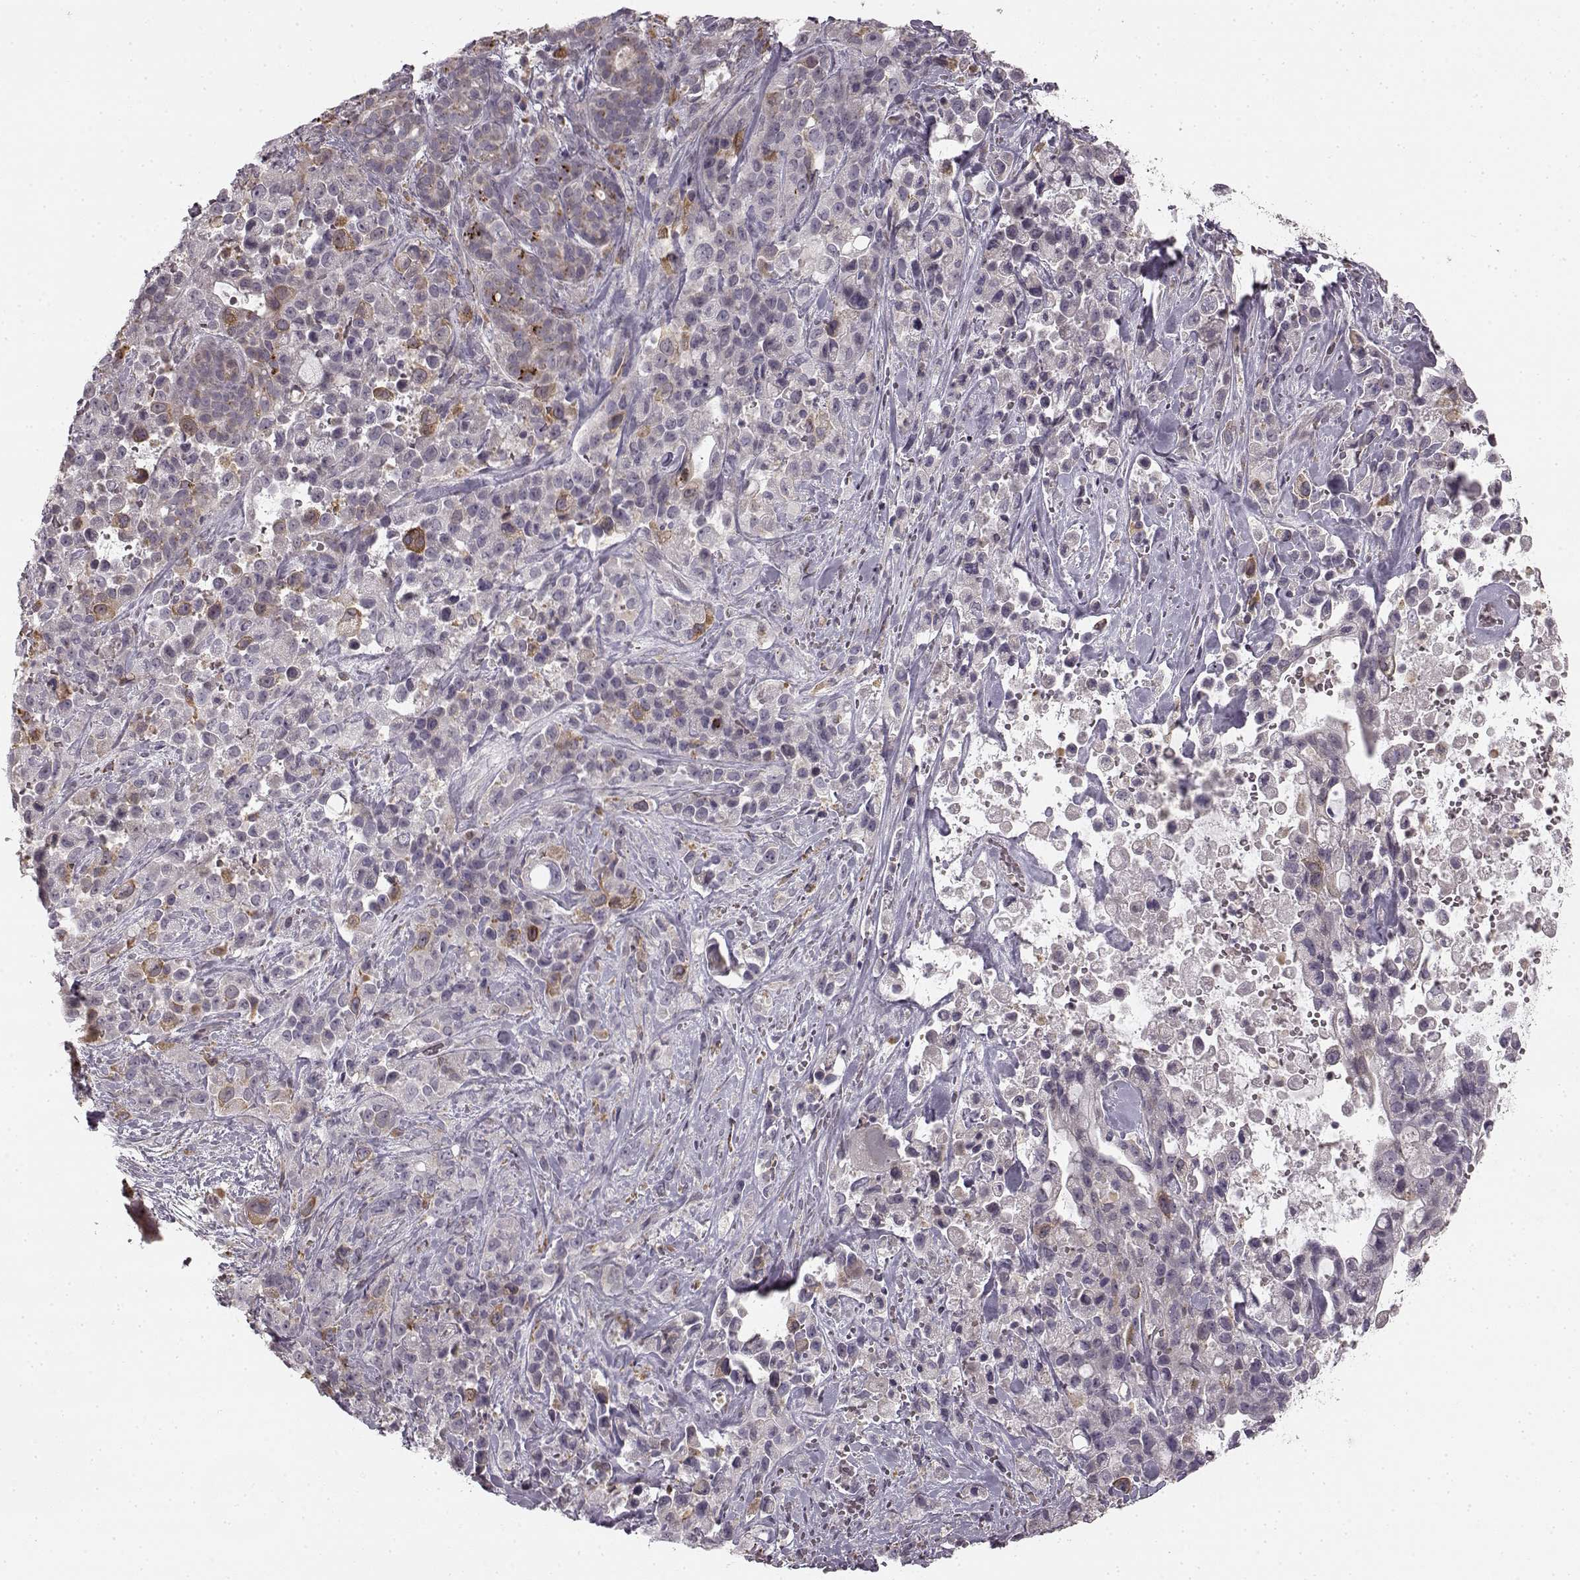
{"staining": {"intensity": "moderate", "quantity": "<25%", "location": "cytoplasmic/membranous"}, "tissue": "pancreatic cancer", "cell_type": "Tumor cells", "image_type": "cancer", "snomed": [{"axis": "morphology", "description": "Adenocarcinoma, NOS"}, {"axis": "topography", "description": "Pancreas"}], "caption": "A photomicrograph of pancreatic cancer stained for a protein displays moderate cytoplasmic/membranous brown staining in tumor cells.", "gene": "HMMR", "patient": {"sex": "male", "age": 44}}